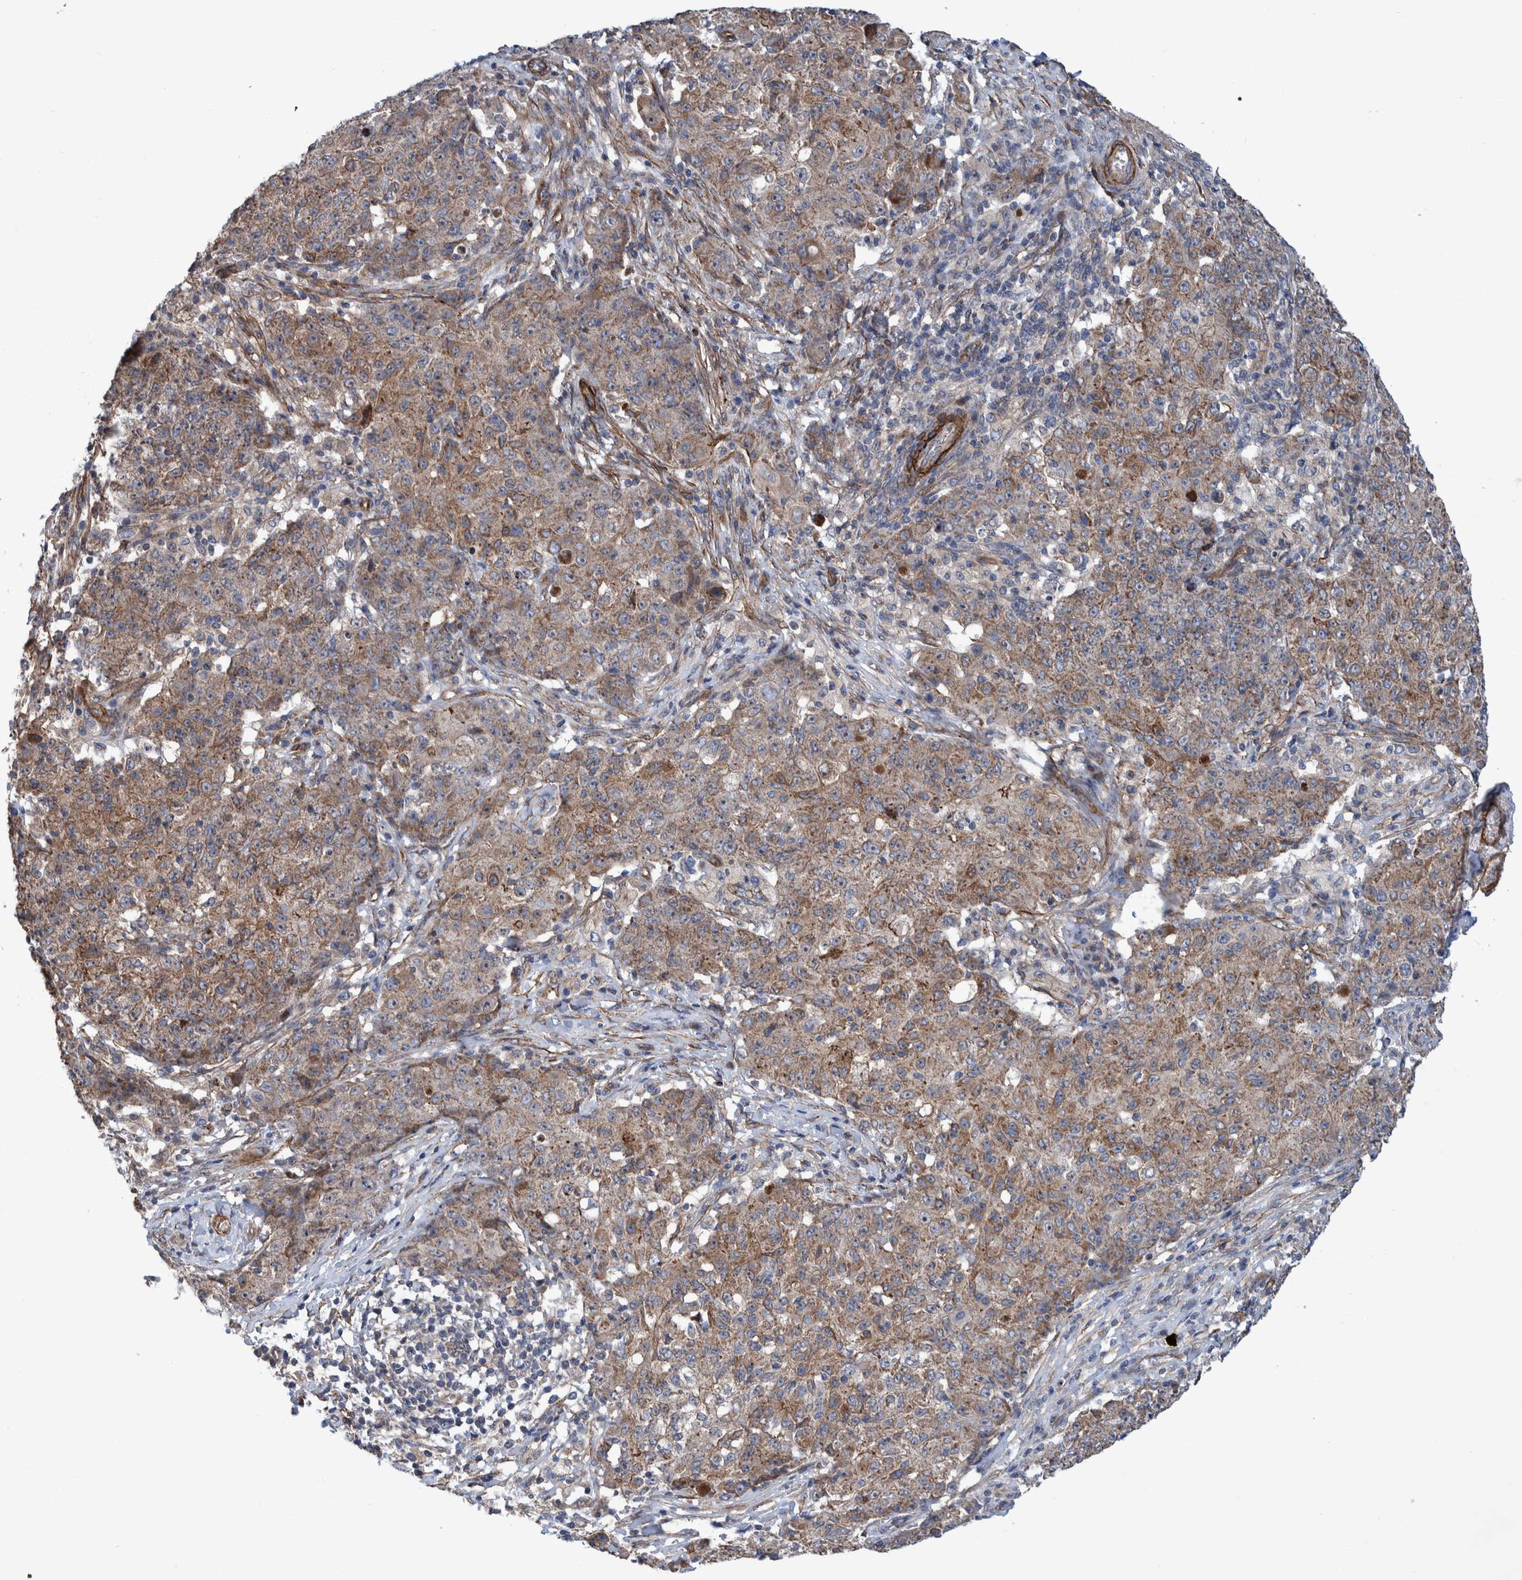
{"staining": {"intensity": "moderate", "quantity": "25%-75%", "location": "cytoplasmic/membranous"}, "tissue": "ovarian cancer", "cell_type": "Tumor cells", "image_type": "cancer", "snomed": [{"axis": "morphology", "description": "Carcinoma, endometroid"}, {"axis": "topography", "description": "Ovary"}], "caption": "A medium amount of moderate cytoplasmic/membranous expression is identified in approximately 25%-75% of tumor cells in endometroid carcinoma (ovarian) tissue.", "gene": "SLC25A10", "patient": {"sex": "female", "age": 42}}